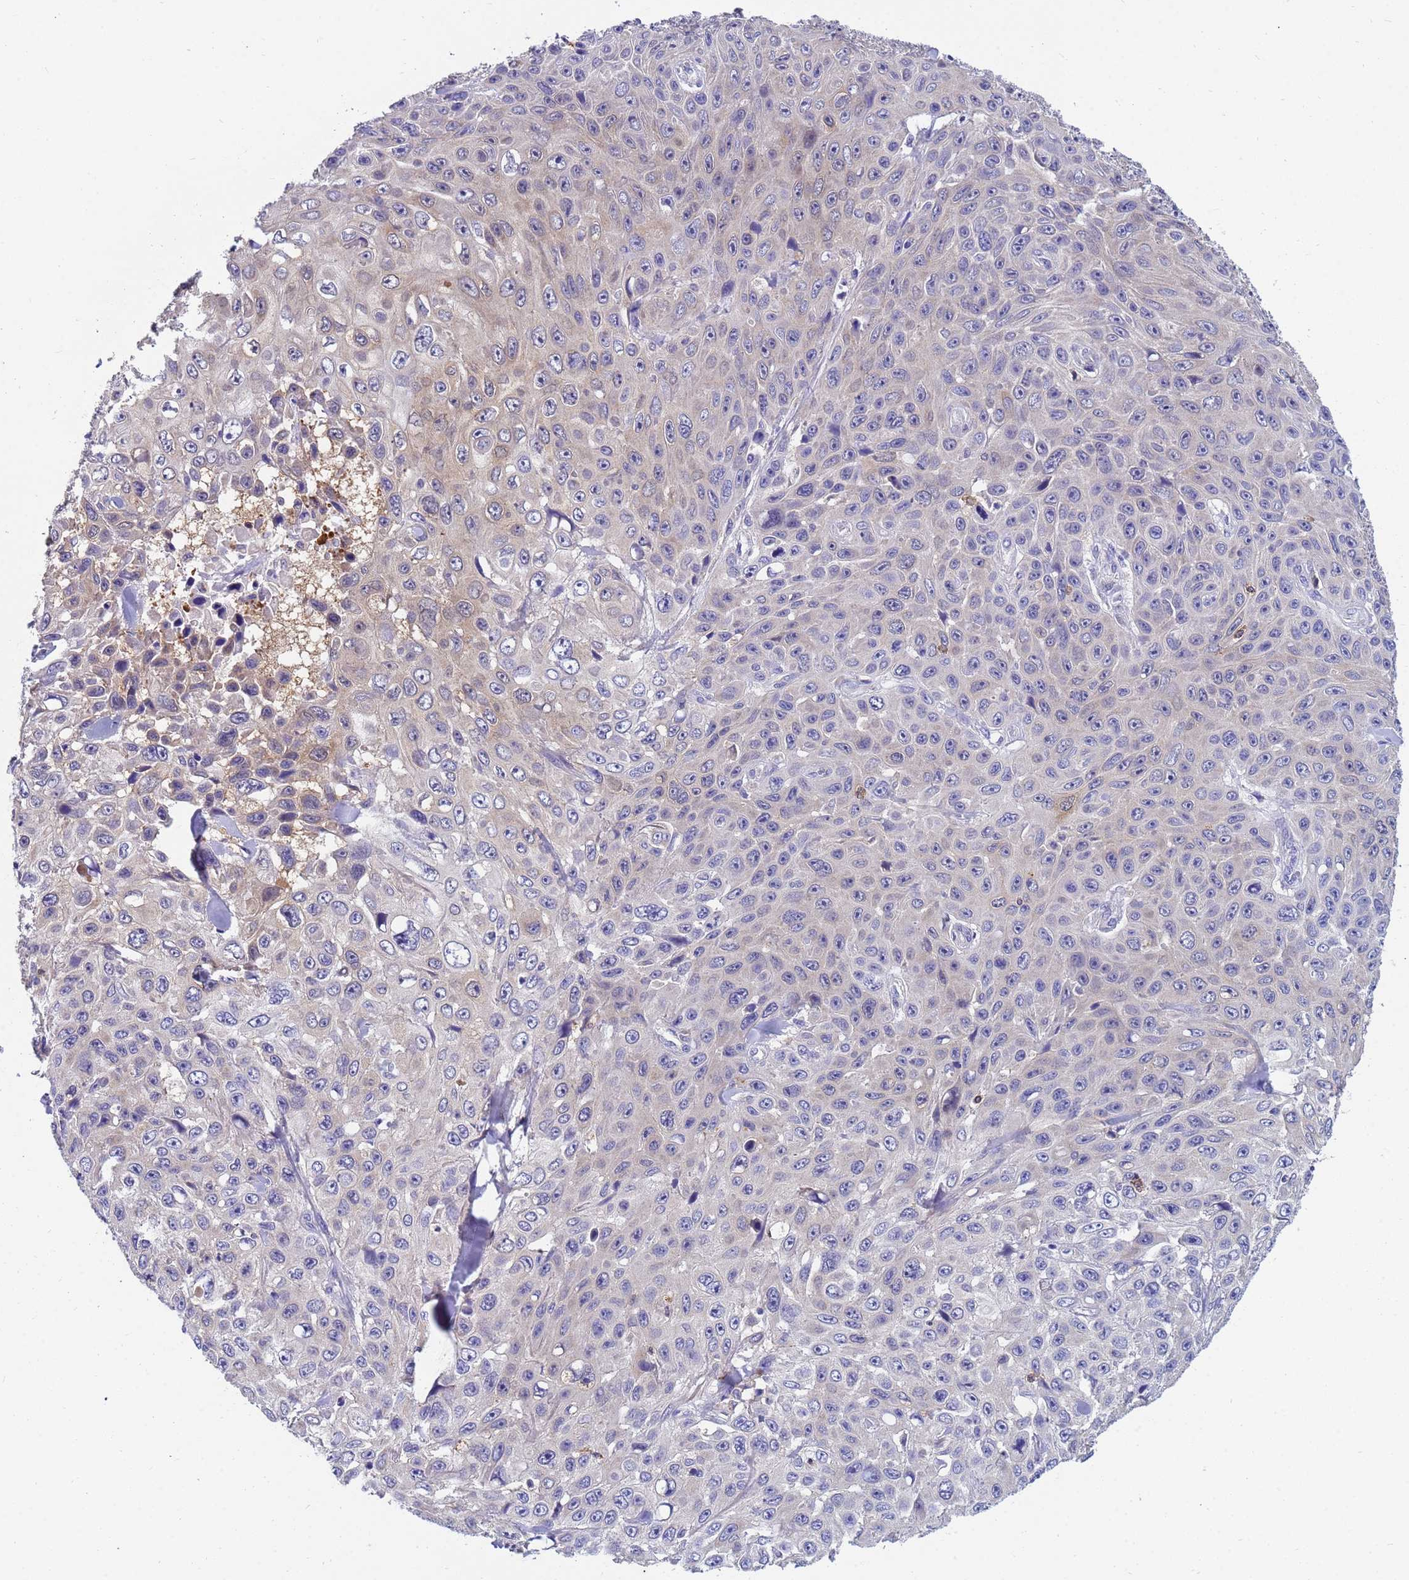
{"staining": {"intensity": "negative", "quantity": "none", "location": "none"}, "tissue": "skin cancer", "cell_type": "Tumor cells", "image_type": "cancer", "snomed": [{"axis": "morphology", "description": "Squamous cell carcinoma, NOS"}, {"axis": "topography", "description": "Skin"}], "caption": "Tumor cells are negative for brown protein staining in skin squamous cell carcinoma. Brightfield microscopy of immunohistochemistry stained with DAB (brown) and hematoxylin (blue), captured at high magnification.", "gene": "TTLL11", "patient": {"sex": "male", "age": 82}}